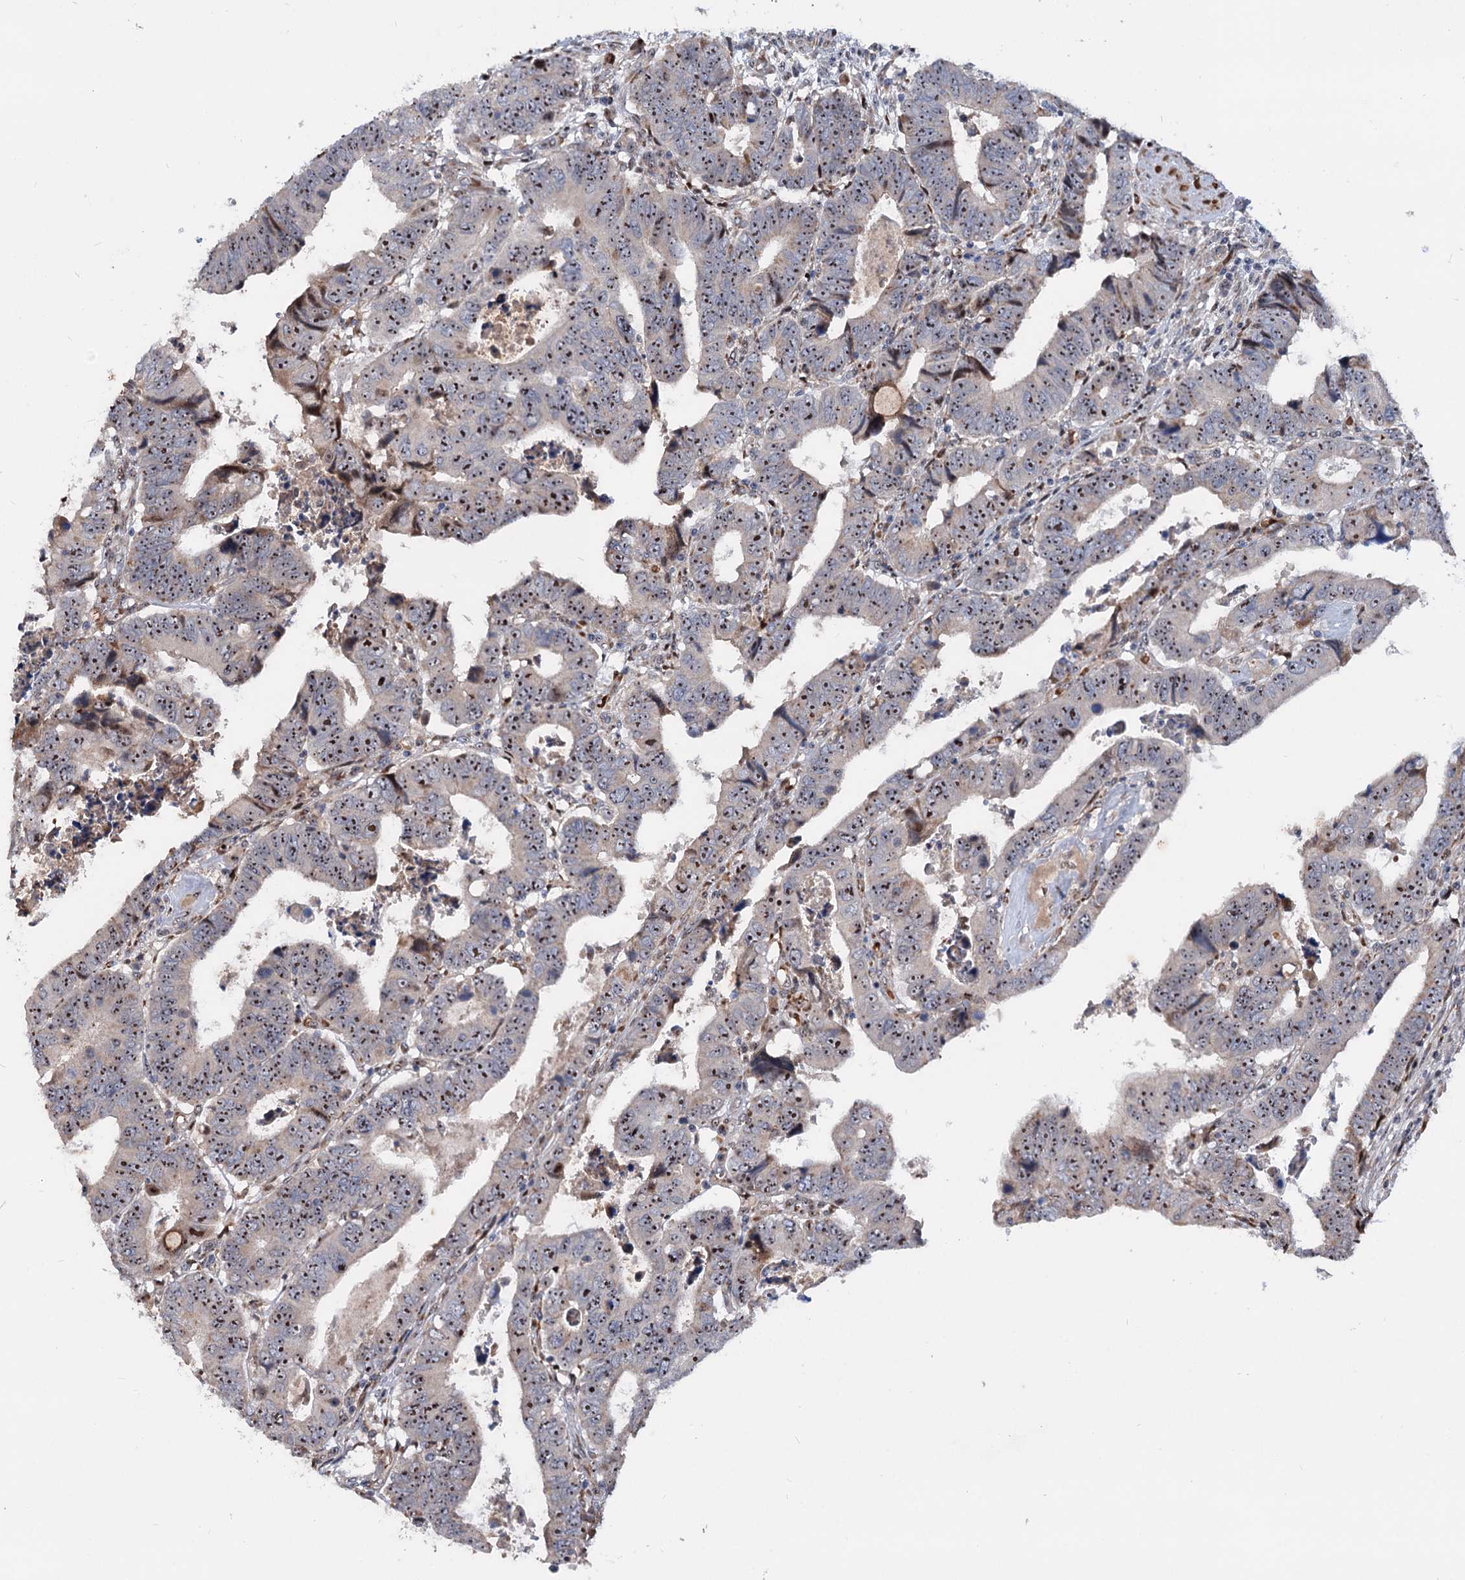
{"staining": {"intensity": "strong", "quantity": ">75%", "location": "nuclear"}, "tissue": "colorectal cancer", "cell_type": "Tumor cells", "image_type": "cancer", "snomed": [{"axis": "morphology", "description": "Normal tissue, NOS"}, {"axis": "morphology", "description": "Adenocarcinoma, NOS"}, {"axis": "topography", "description": "Rectum"}], "caption": "Human colorectal adenocarcinoma stained with a brown dye exhibits strong nuclear positive expression in approximately >75% of tumor cells.", "gene": "PTDSS2", "patient": {"sex": "female", "age": 65}}